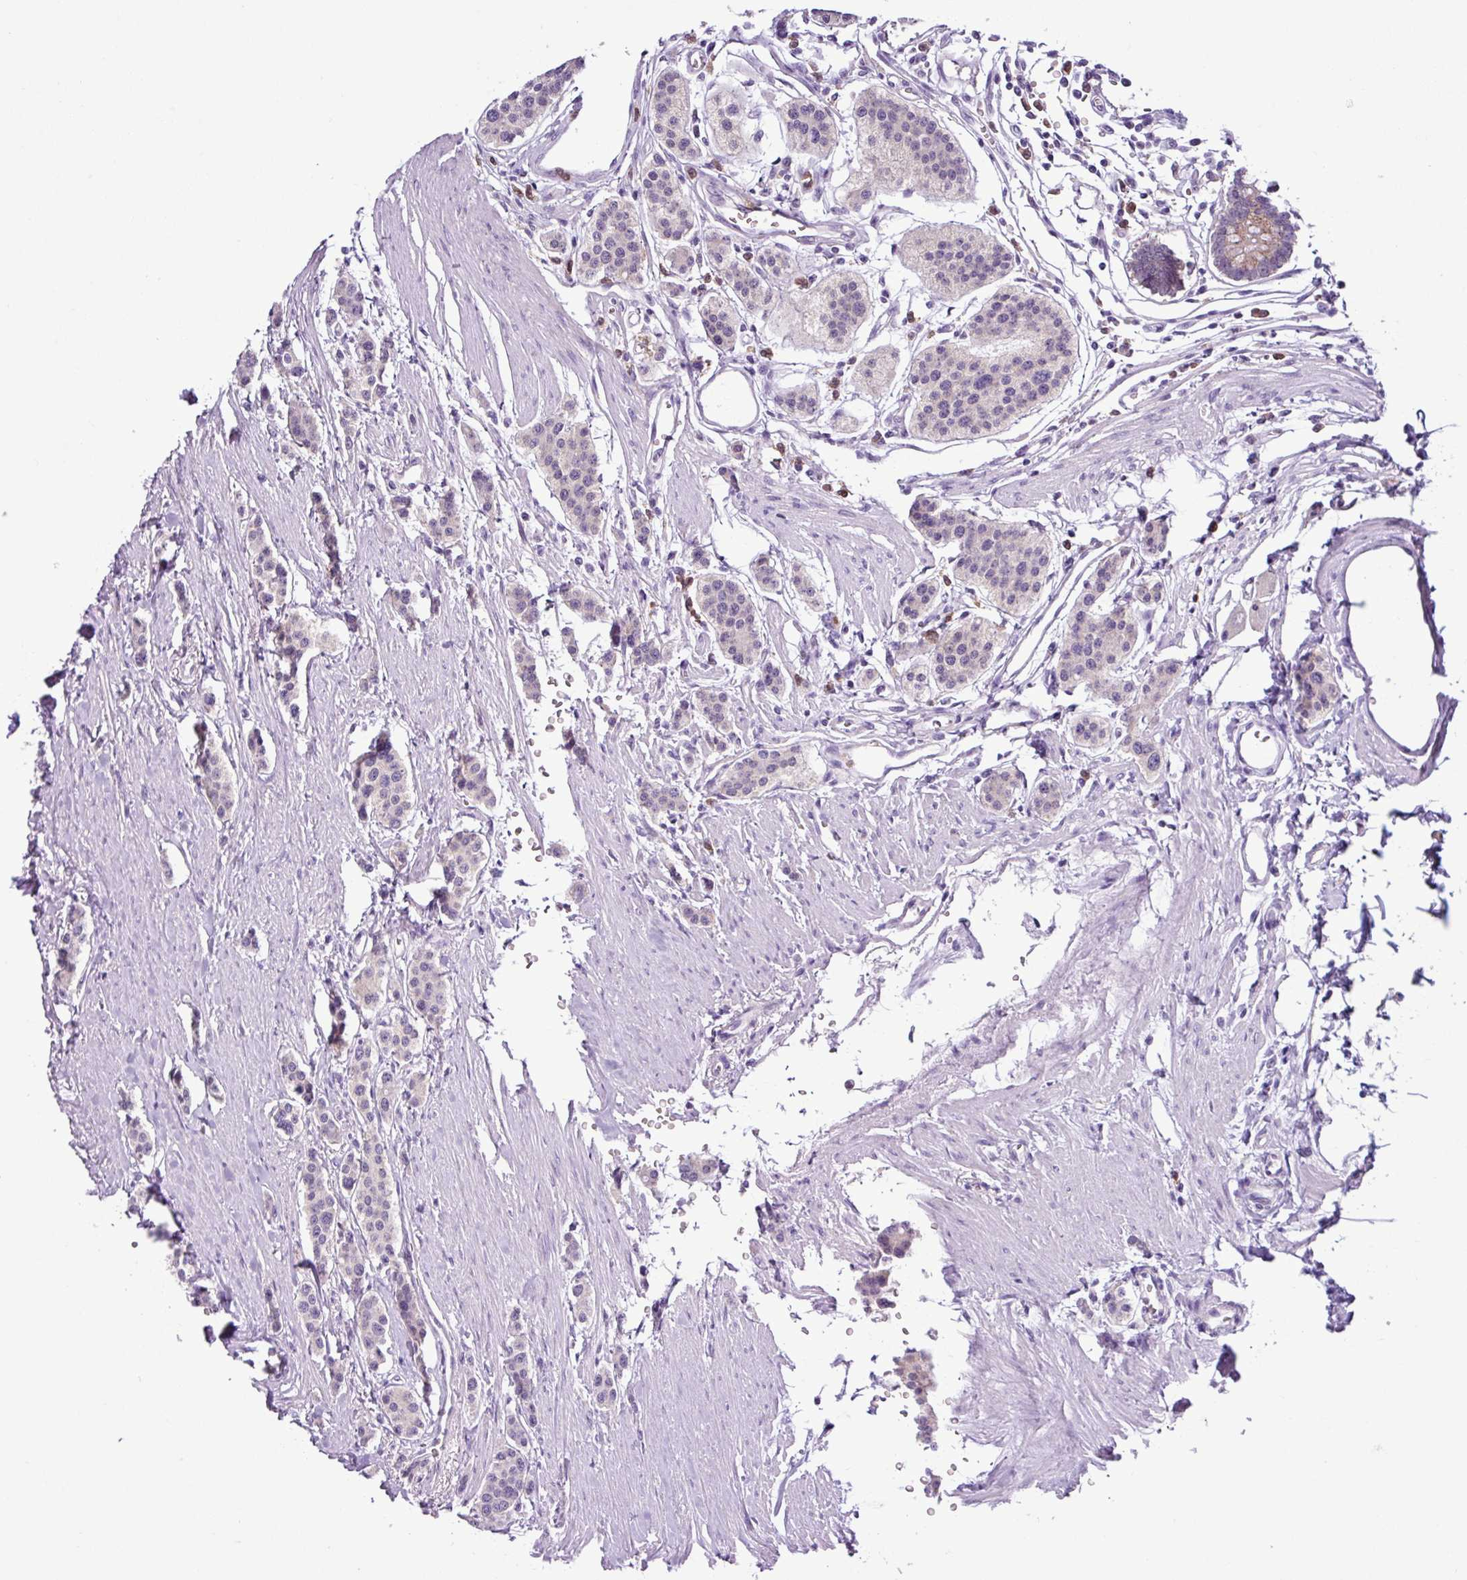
{"staining": {"intensity": "negative", "quantity": "none", "location": "none"}, "tissue": "carcinoid", "cell_type": "Tumor cells", "image_type": "cancer", "snomed": [{"axis": "morphology", "description": "Carcinoid, malignant, NOS"}, {"axis": "topography", "description": "Small intestine"}], "caption": "Tumor cells show no significant staining in carcinoid.", "gene": "TONSL", "patient": {"sex": "male", "age": 60}}